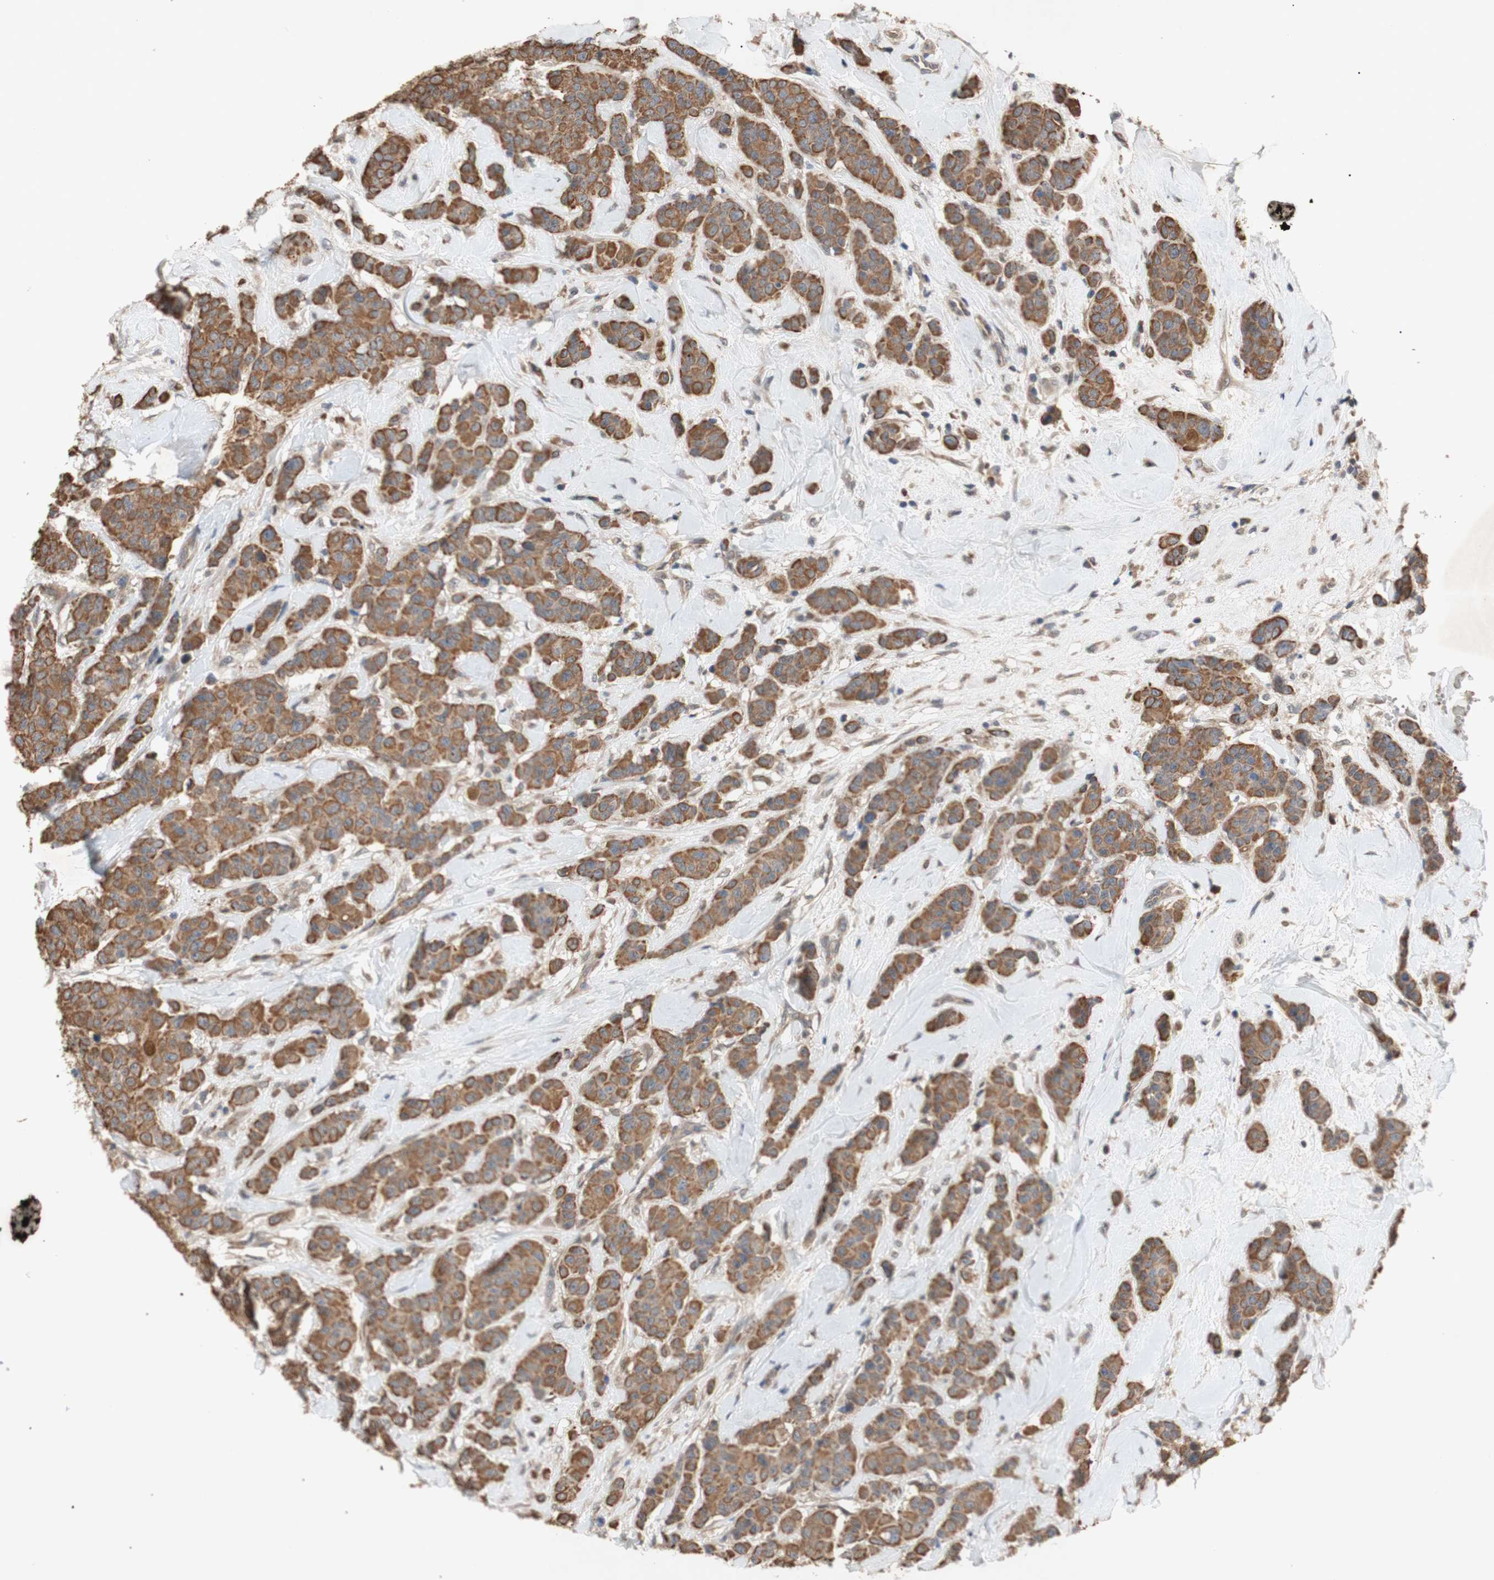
{"staining": {"intensity": "strong", "quantity": ">75%", "location": "cytoplasmic/membranous"}, "tissue": "breast cancer", "cell_type": "Tumor cells", "image_type": "cancer", "snomed": [{"axis": "morphology", "description": "Normal tissue, NOS"}, {"axis": "morphology", "description": "Duct carcinoma"}, {"axis": "topography", "description": "Breast"}], "caption": "Immunohistochemistry (IHC) (DAB) staining of infiltrating ductal carcinoma (breast) displays strong cytoplasmic/membranous protein positivity in approximately >75% of tumor cells.", "gene": "PKN1", "patient": {"sex": "female", "age": 40}}